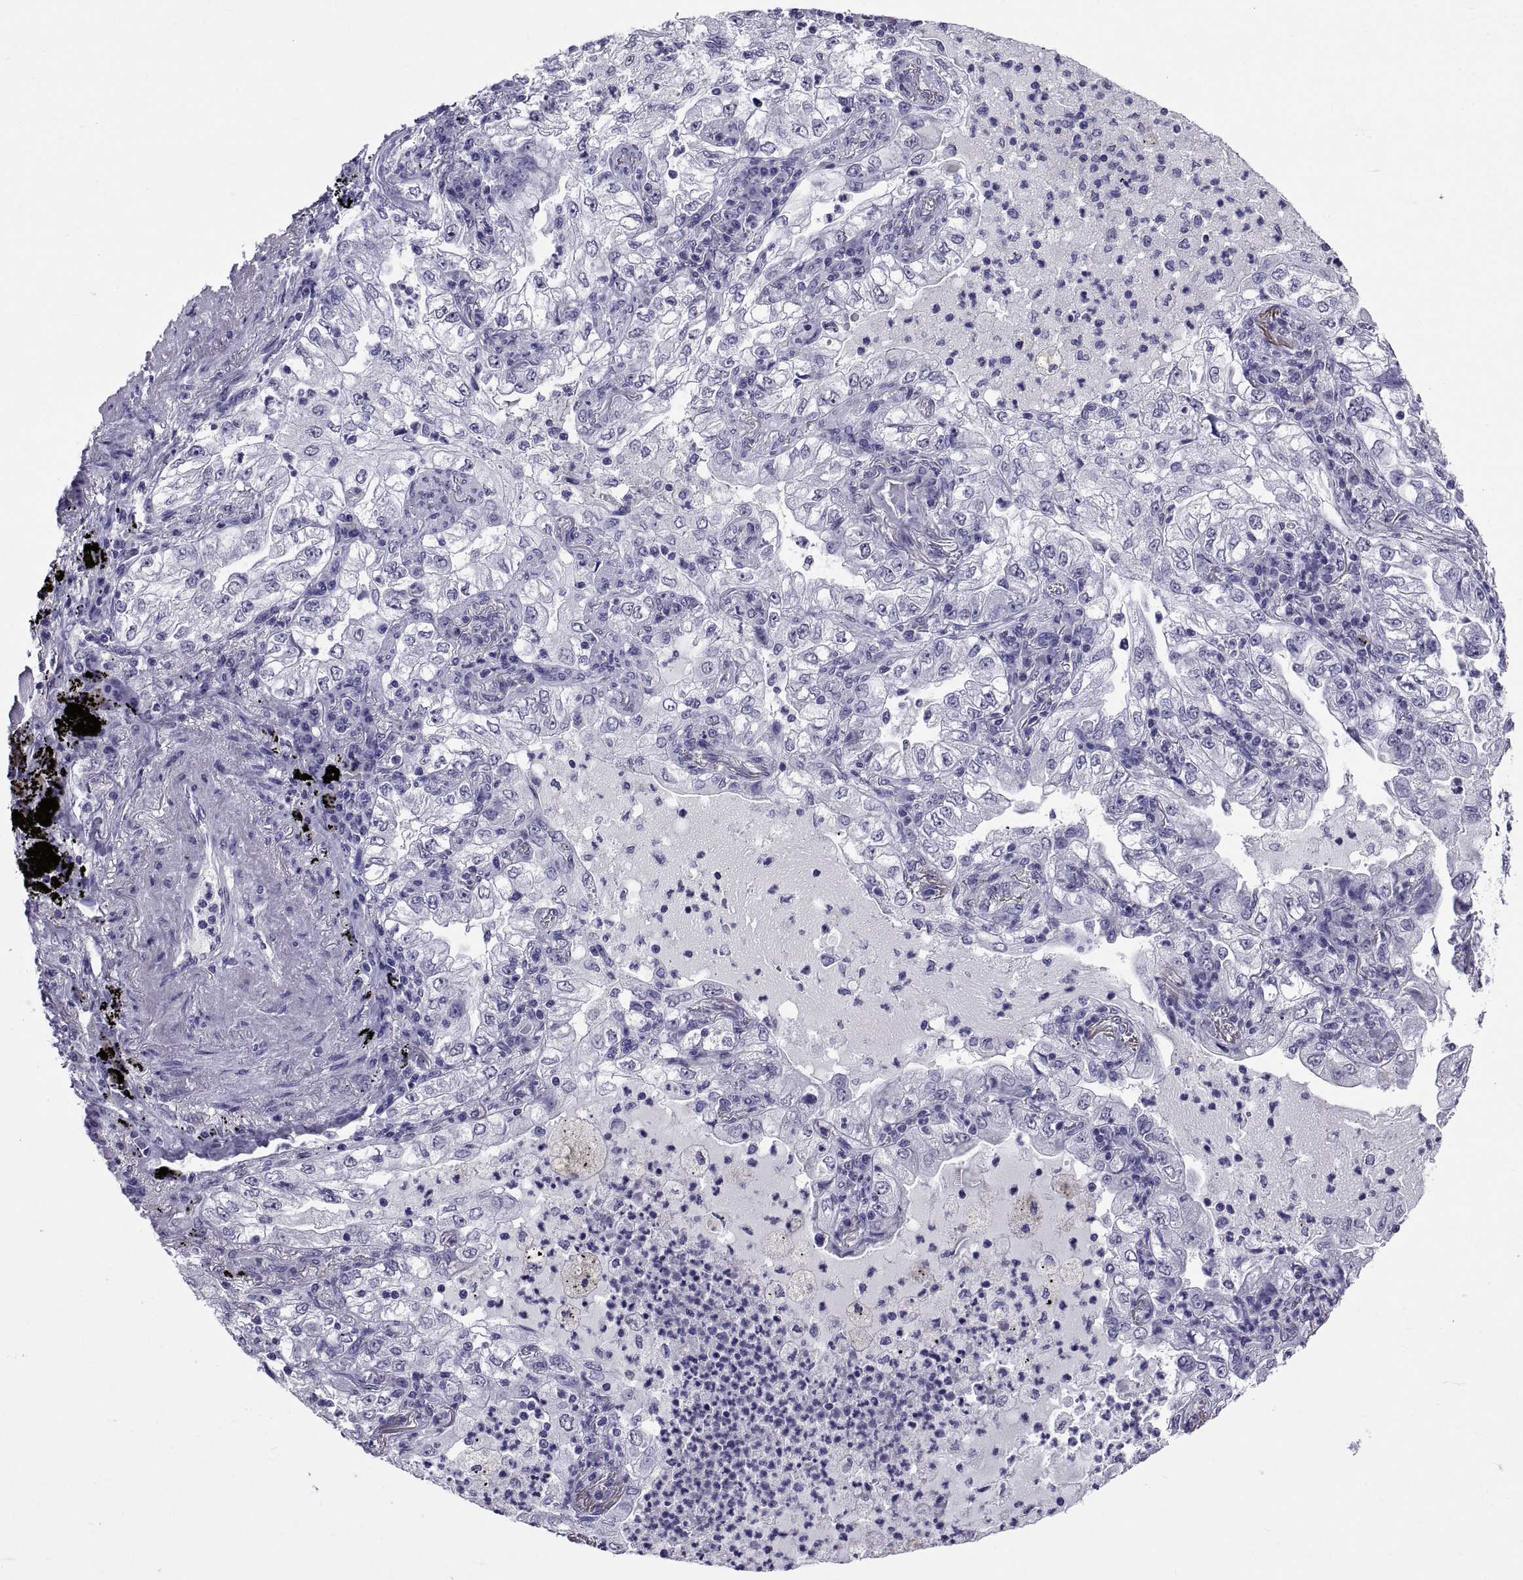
{"staining": {"intensity": "negative", "quantity": "none", "location": "none"}, "tissue": "lung cancer", "cell_type": "Tumor cells", "image_type": "cancer", "snomed": [{"axis": "morphology", "description": "Adenocarcinoma, NOS"}, {"axis": "topography", "description": "Lung"}], "caption": "IHC photomicrograph of neoplastic tissue: human lung cancer stained with DAB exhibits no significant protein staining in tumor cells.", "gene": "TGFBR3L", "patient": {"sex": "female", "age": 73}}